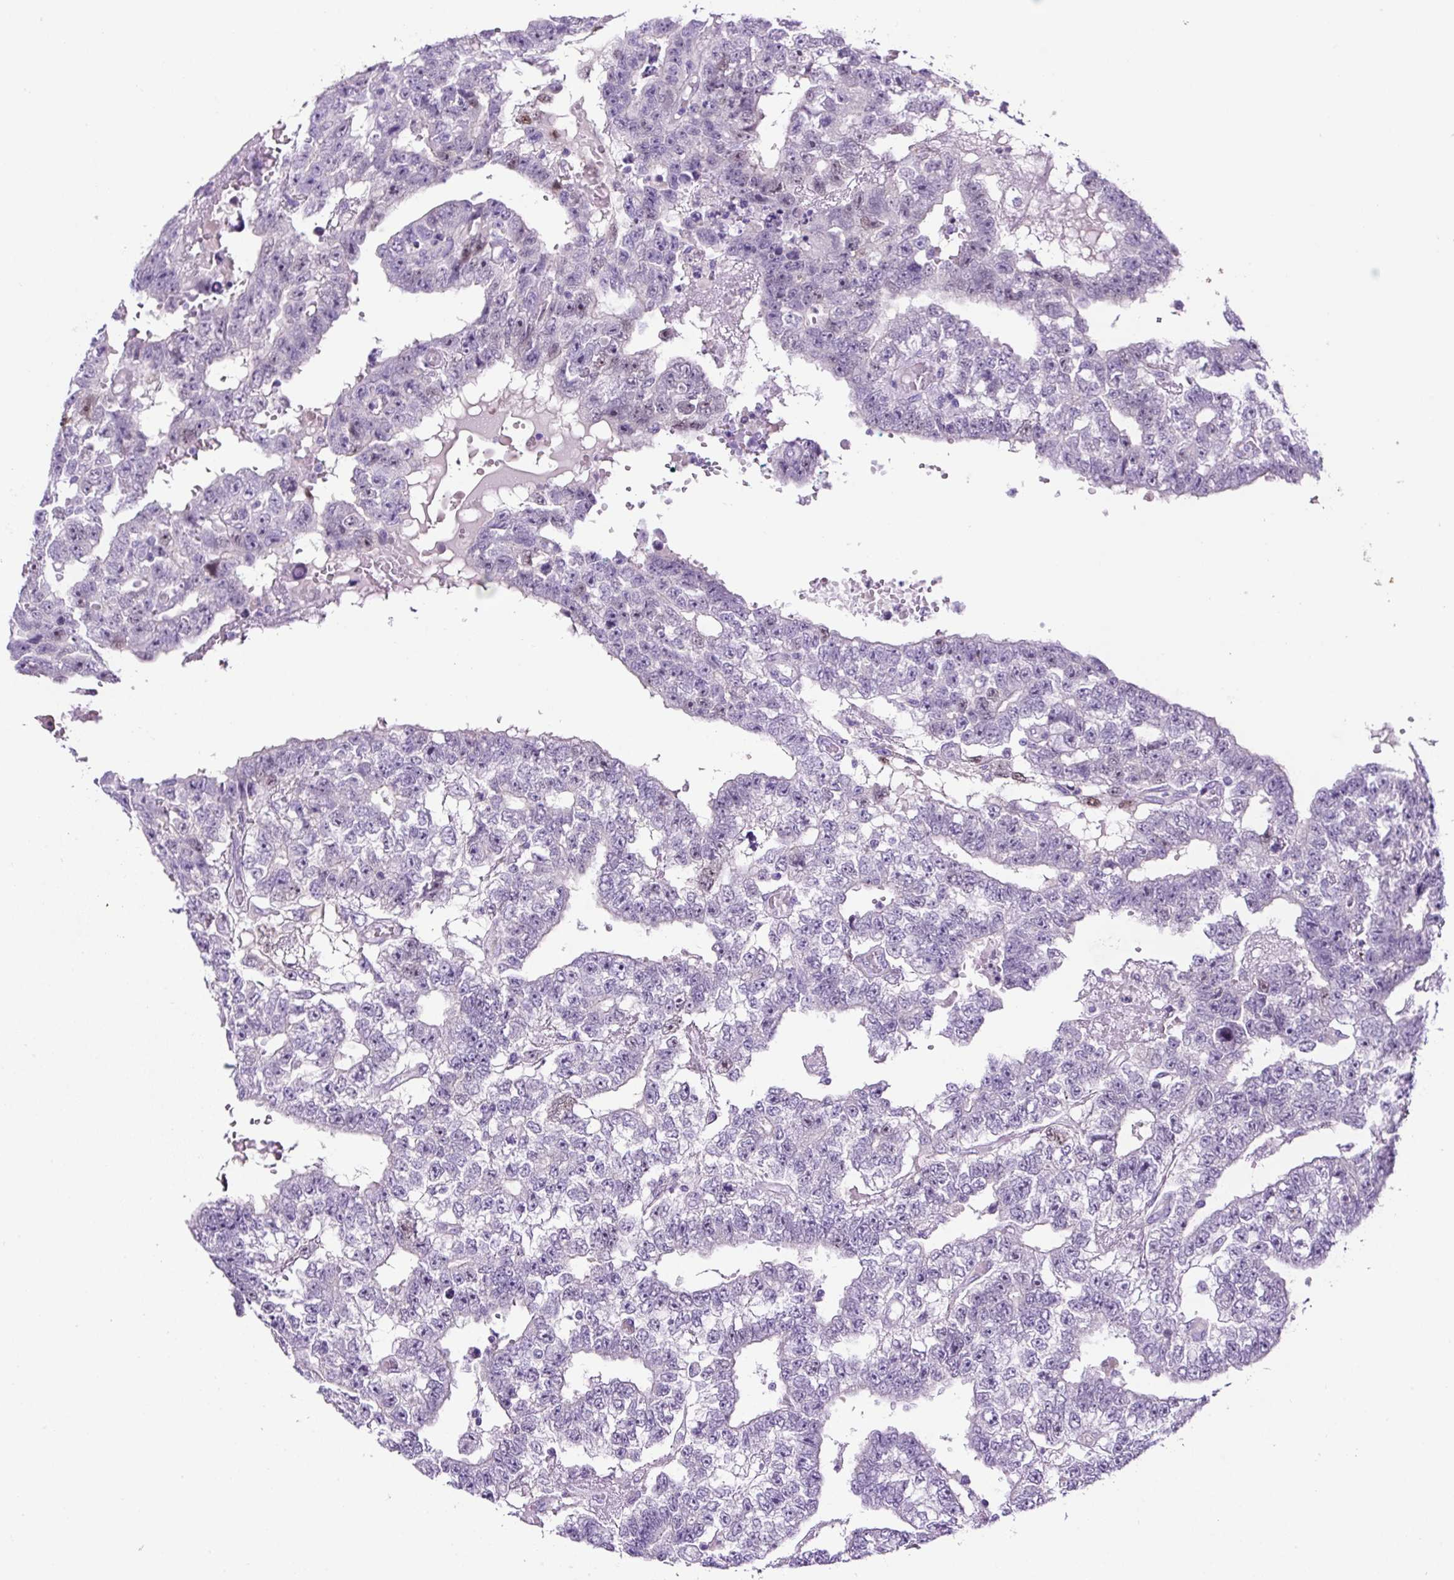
{"staining": {"intensity": "negative", "quantity": "none", "location": "none"}, "tissue": "testis cancer", "cell_type": "Tumor cells", "image_type": "cancer", "snomed": [{"axis": "morphology", "description": "Carcinoma, Embryonal, NOS"}, {"axis": "topography", "description": "Testis"}], "caption": "Tumor cells are negative for protein expression in human embryonal carcinoma (testis).", "gene": "SP8", "patient": {"sex": "male", "age": 25}}